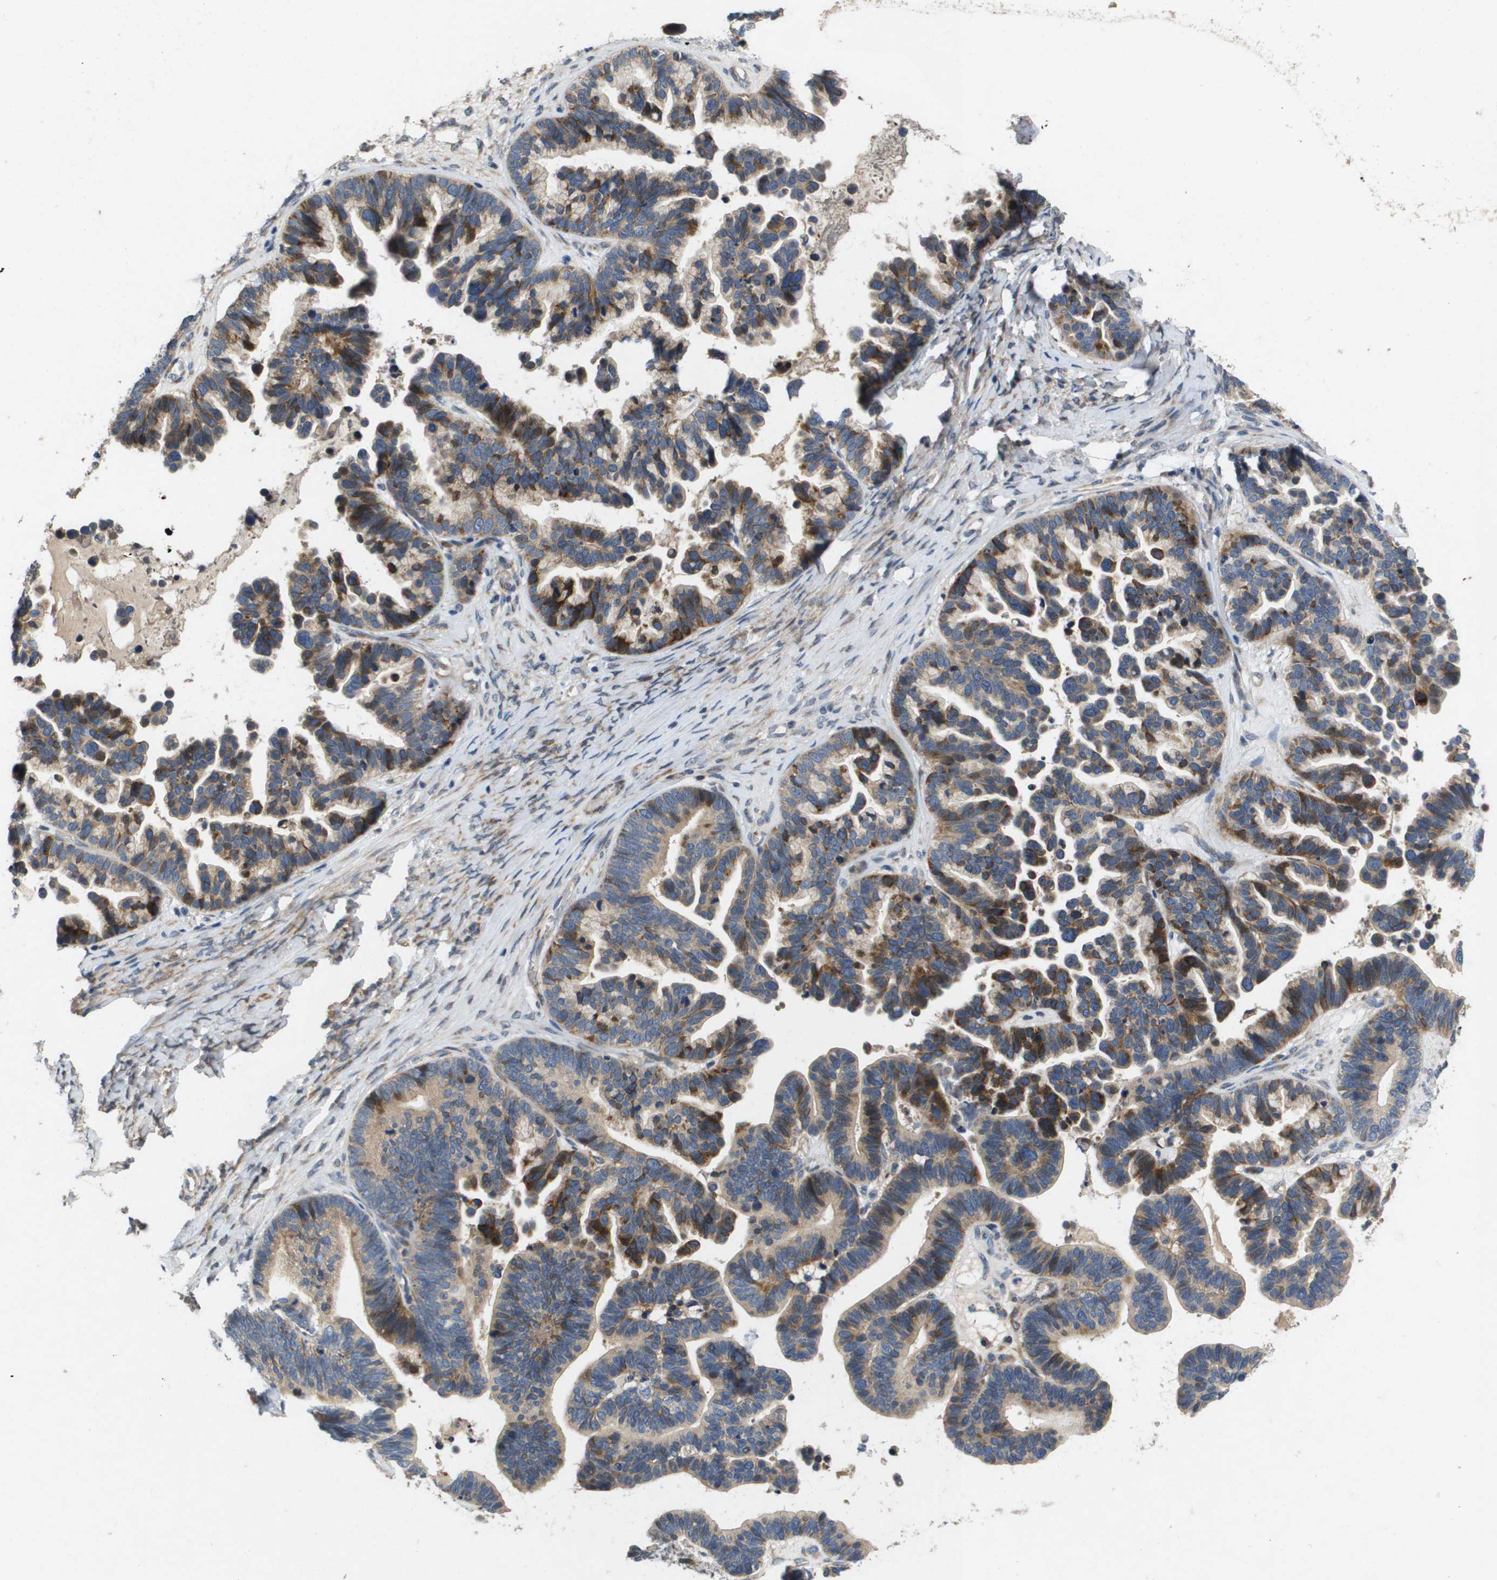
{"staining": {"intensity": "strong", "quantity": "25%-75%", "location": "cytoplasmic/membranous"}, "tissue": "ovarian cancer", "cell_type": "Tumor cells", "image_type": "cancer", "snomed": [{"axis": "morphology", "description": "Cystadenocarcinoma, serous, NOS"}, {"axis": "topography", "description": "Ovary"}], "caption": "Immunohistochemistry (IHC) (DAB (3,3'-diaminobenzidine)) staining of human ovarian cancer (serous cystadenocarcinoma) exhibits strong cytoplasmic/membranous protein expression in approximately 25%-75% of tumor cells.", "gene": "ENTPD2", "patient": {"sex": "female", "age": 56}}